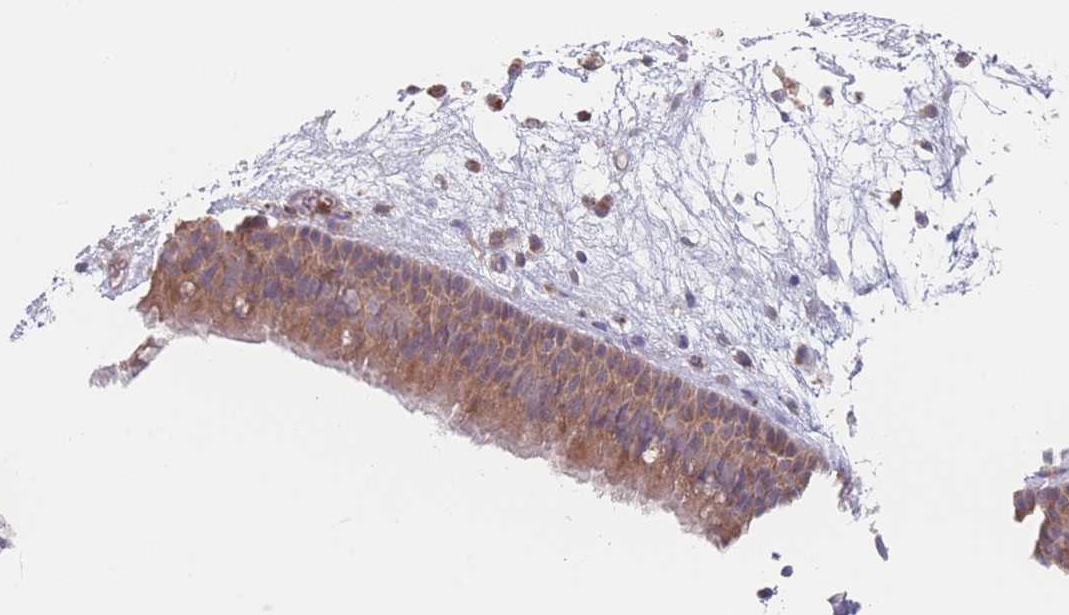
{"staining": {"intensity": "moderate", "quantity": ">75%", "location": "cytoplasmic/membranous"}, "tissue": "nasopharynx", "cell_type": "Respiratory epithelial cells", "image_type": "normal", "snomed": [{"axis": "morphology", "description": "Normal tissue, NOS"}, {"axis": "morphology", "description": "Inflammation, NOS"}, {"axis": "morphology", "description": "Malignant melanoma, Metastatic site"}, {"axis": "topography", "description": "Nasopharynx"}], "caption": "Respiratory epithelial cells demonstrate moderate cytoplasmic/membranous positivity in about >75% of cells in unremarkable nasopharynx. (Brightfield microscopy of DAB IHC at high magnification).", "gene": "PPM1A", "patient": {"sex": "male", "age": 70}}